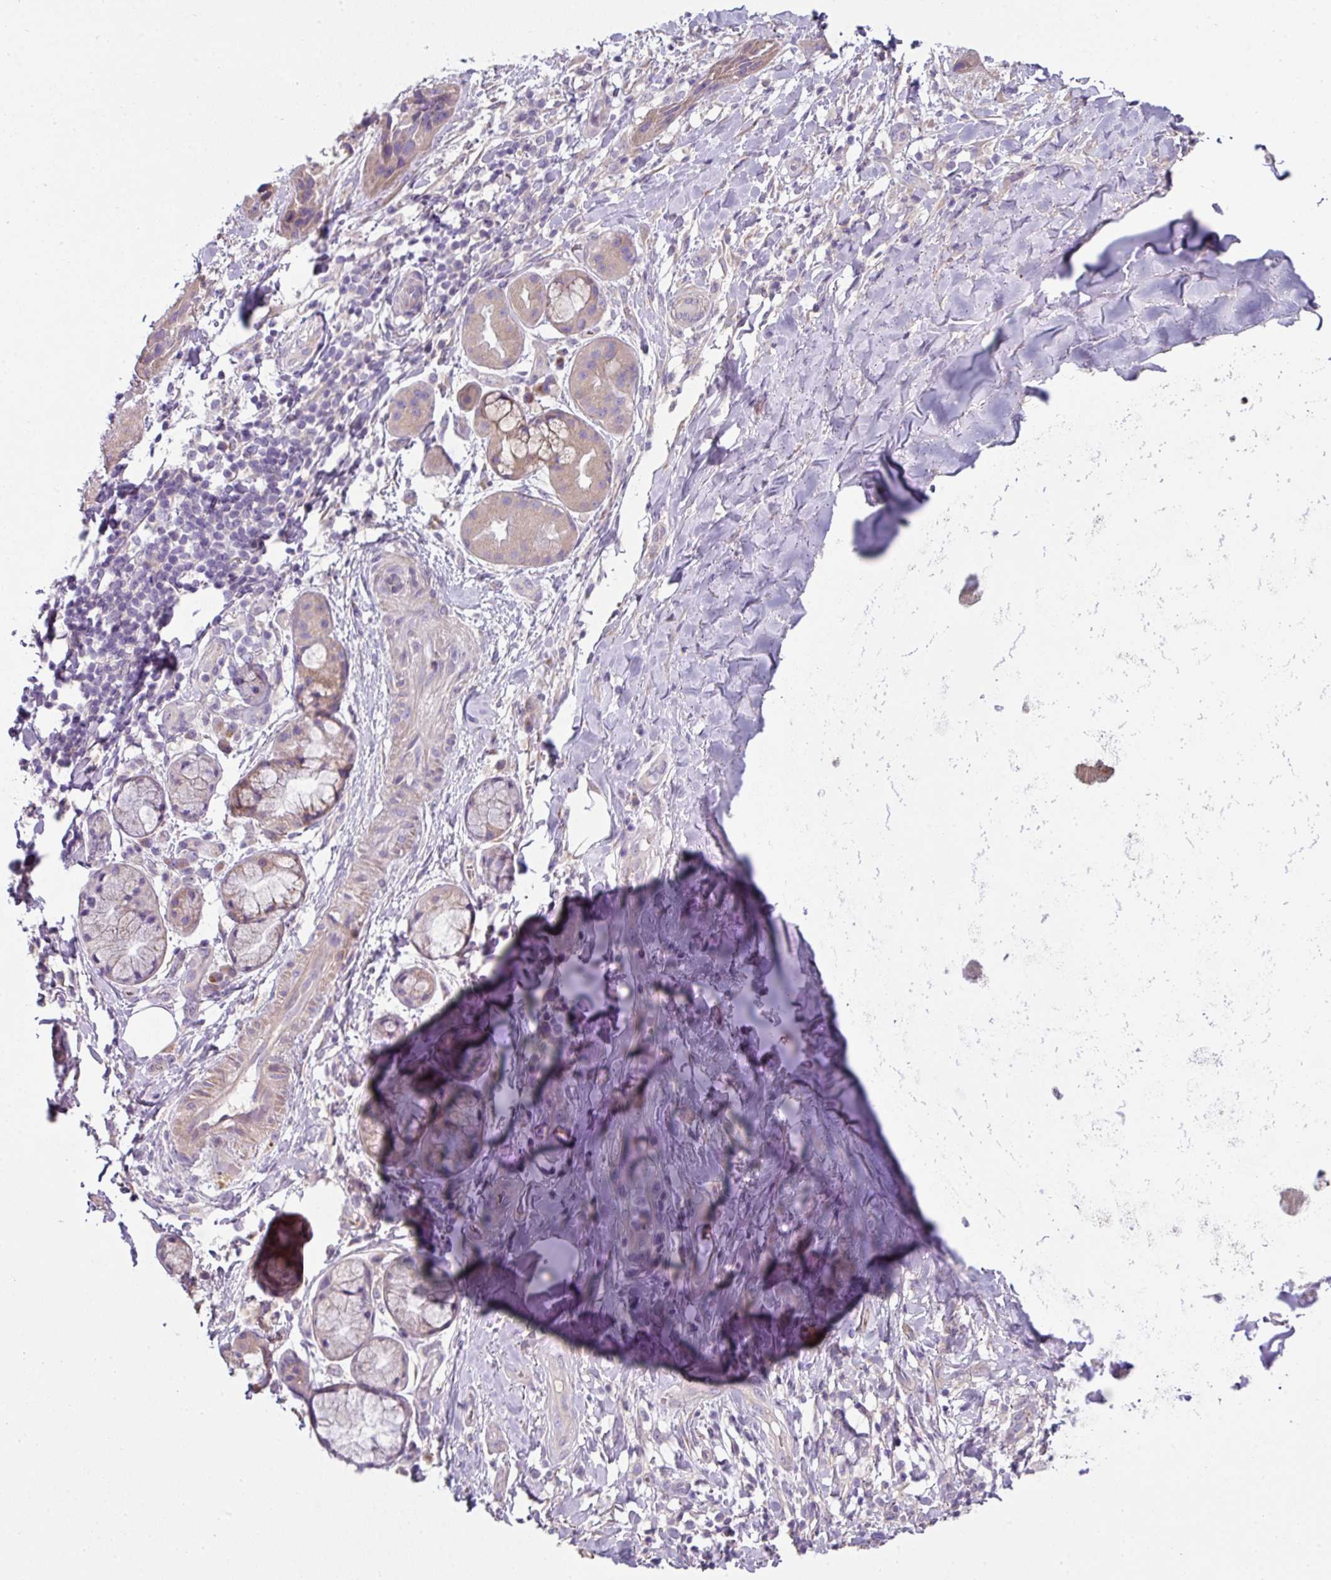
{"staining": {"intensity": "negative", "quantity": "none", "location": "none"}, "tissue": "soft tissue", "cell_type": "Chondrocytes", "image_type": "normal", "snomed": [{"axis": "morphology", "description": "Normal tissue, NOS"}, {"axis": "morphology", "description": "Squamous cell carcinoma, NOS"}, {"axis": "topography", "description": "Bronchus"}, {"axis": "topography", "description": "Lung"}], "caption": "Immunohistochemical staining of unremarkable soft tissue displays no significant expression in chondrocytes.", "gene": "LRRC9", "patient": {"sex": "female", "age": 70}}